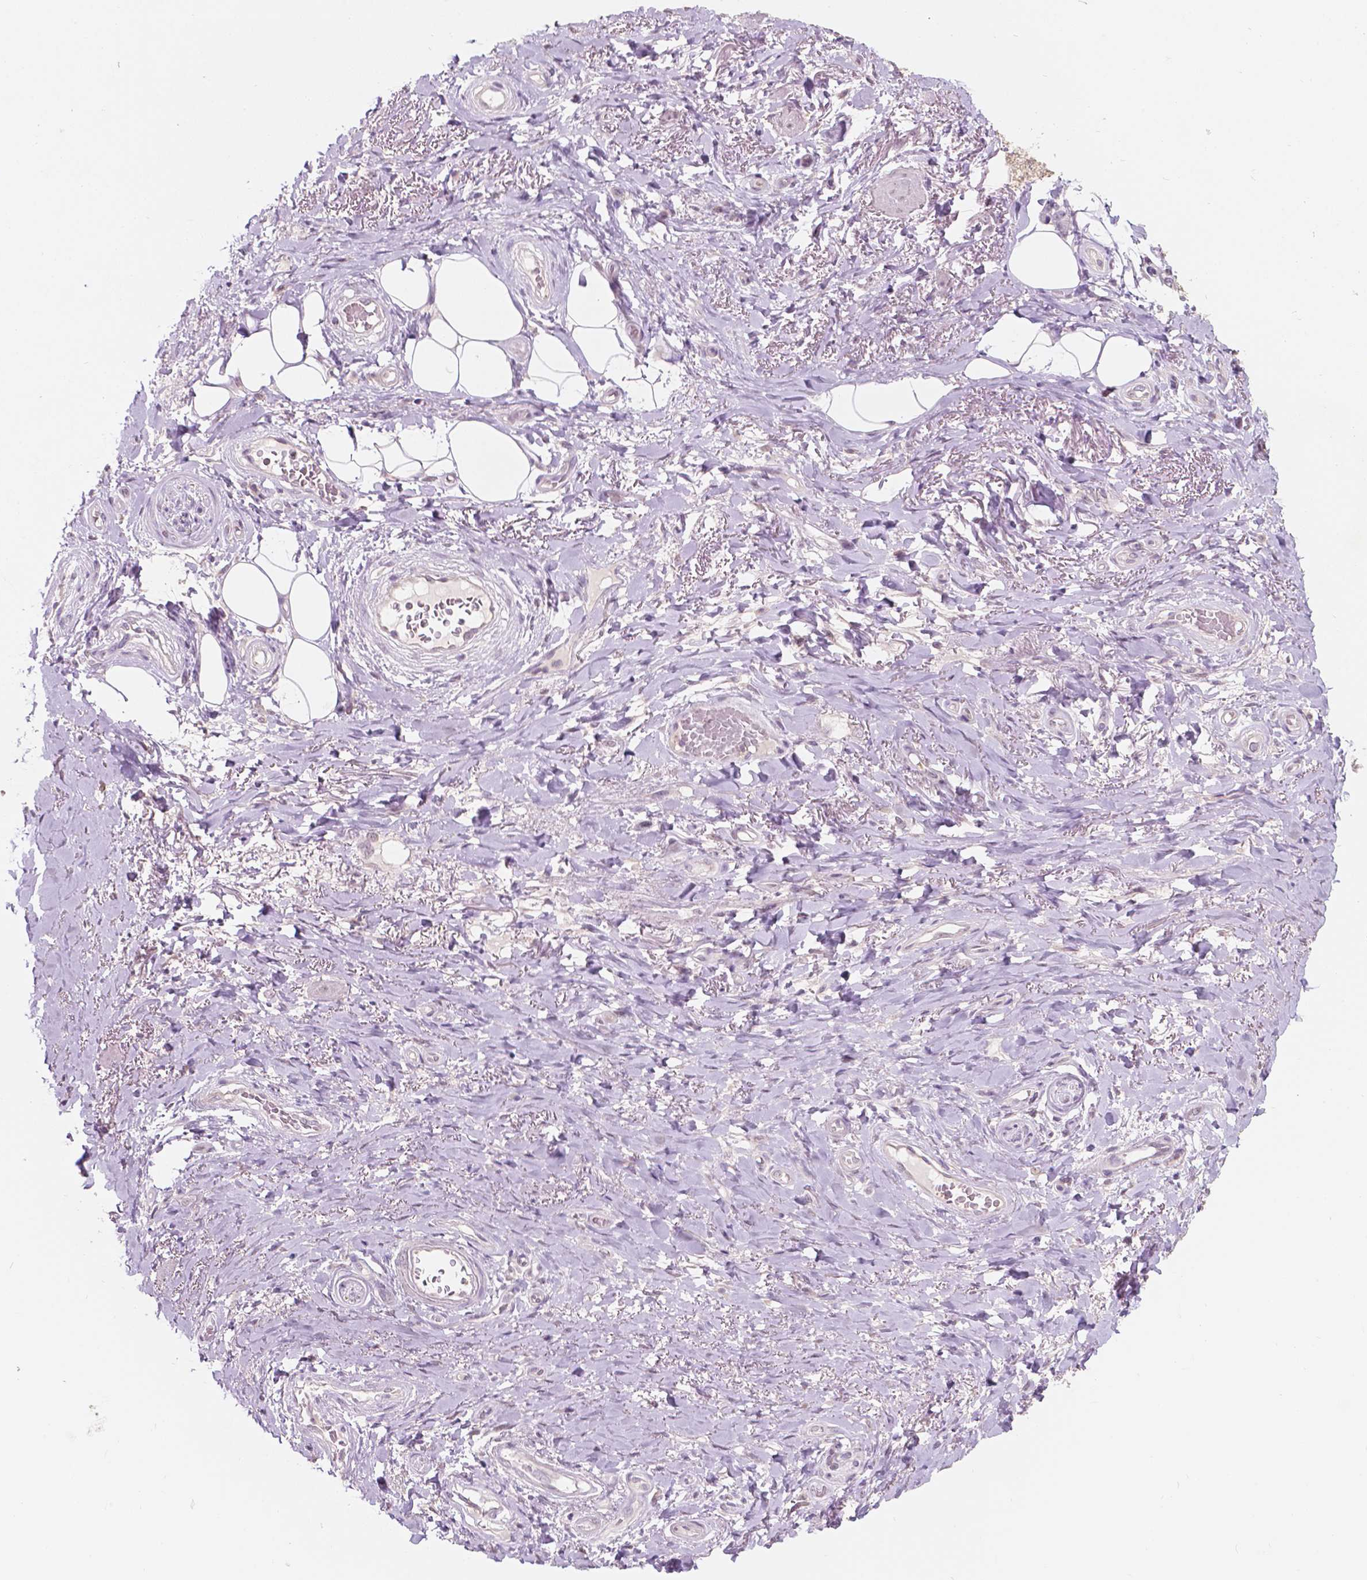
{"staining": {"intensity": "negative", "quantity": "none", "location": "none"}, "tissue": "adipose tissue", "cell_type": "Adipocytes", "image_type": "normal", "snomed": [{"axis": "morphology", "description": "Normal tissue, NOS"}, {"axis": "topography", "description": "Anal"}, {"axis": "topography", "description": "Peripheral nerve tissue"}], "caption": "This histopathology image is of benign adipose tissue stained with IHC to label a protein in brown with the nuclei are counter-stained blue. There is no staining in adipocytes. The staining was performed using DAB (3,3'-diaminobenzidine) to visualize the protein expression in brown, while the nuclei were stained in blue with hematoxylin (Magnification: 20x).", "gene": "TM6SF2", "patient": {"sex": "male", "age": 53}}